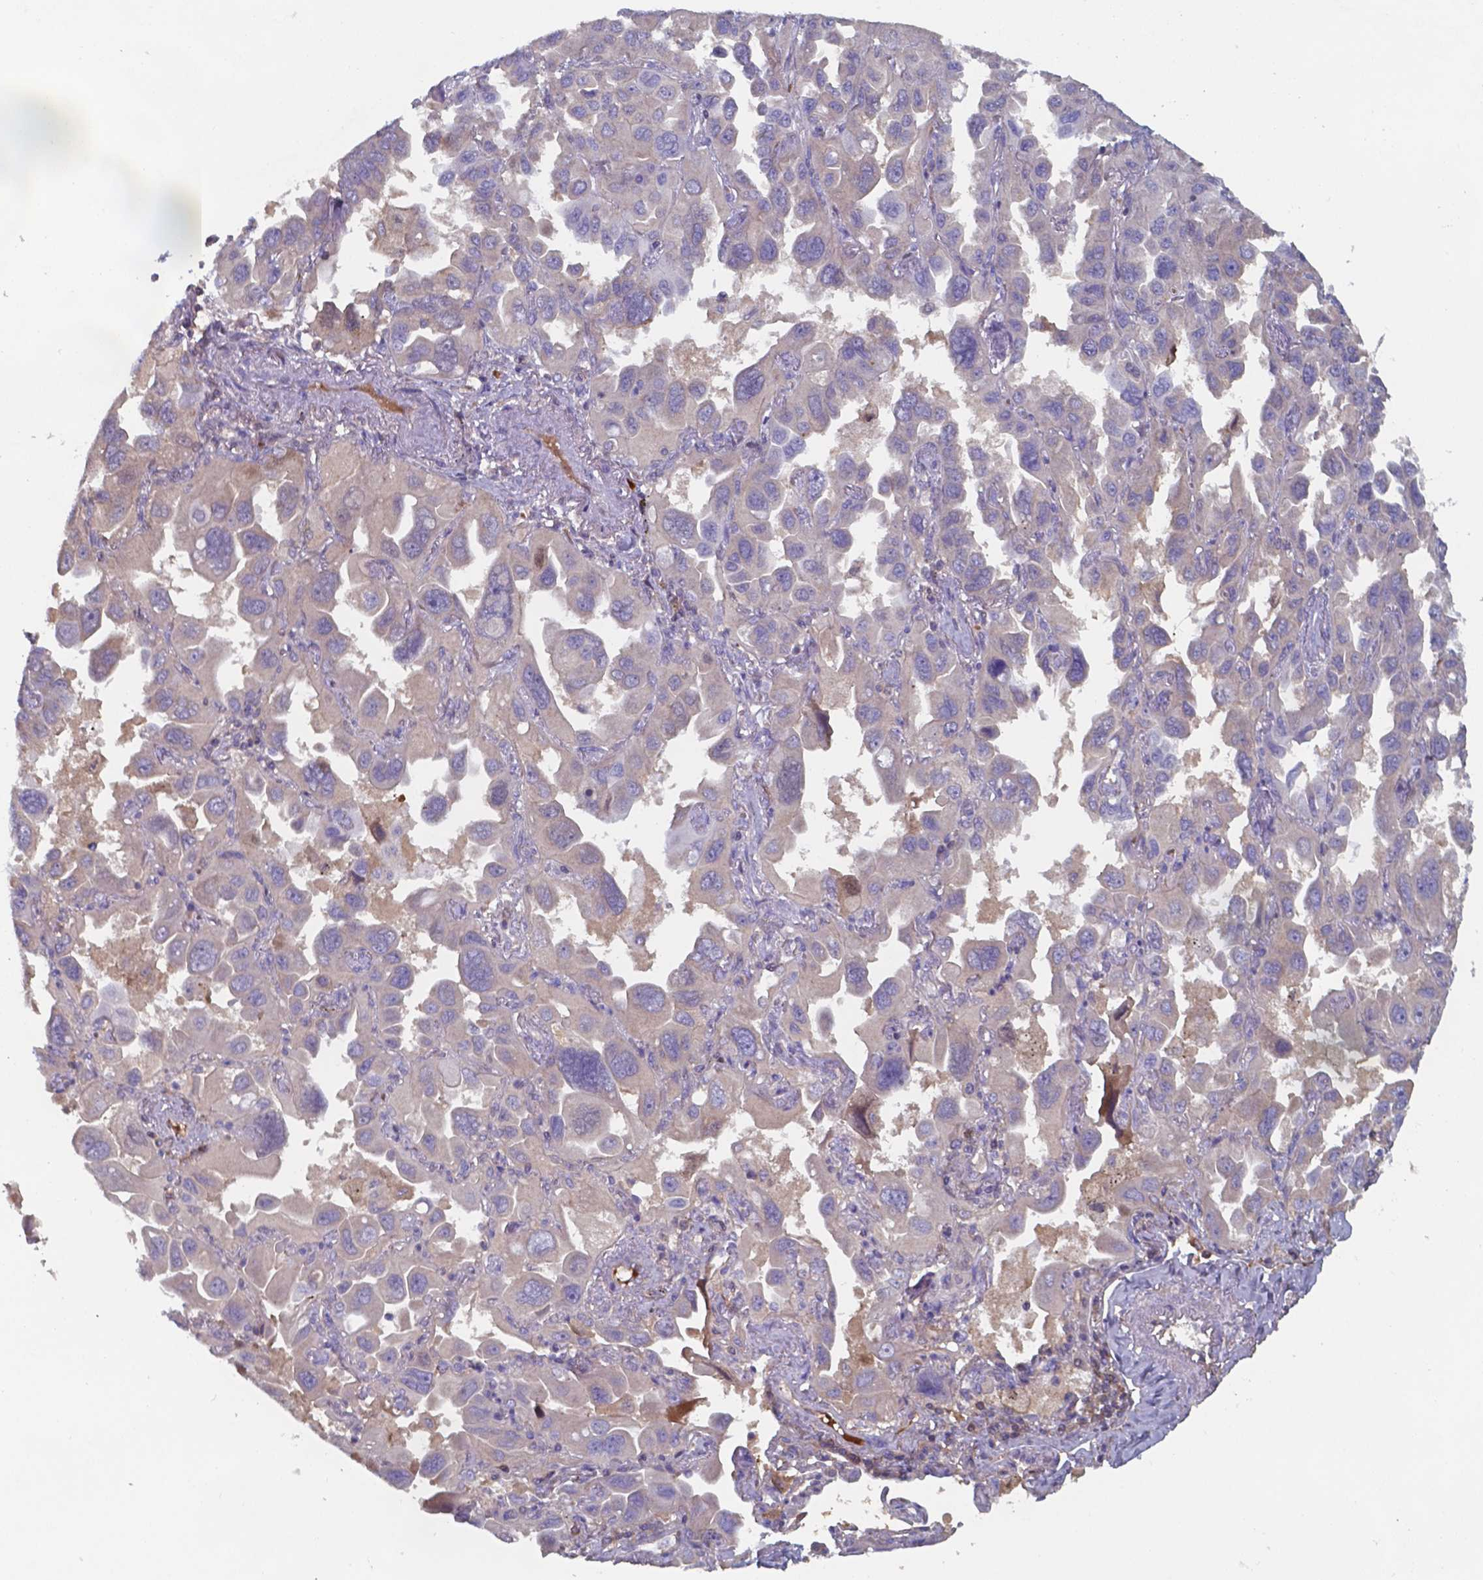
{"staining": {"intensity": "weak", "quantity": "25%-75%", "location": "cytoplasmic/membranous"}, "tissue": "lung cancer", "cell_type": "Tumor cells", "image_type": "cancer", "snomed": [{"axis": "morphology", "description": "Adenocarcinoma, NOS"}, {"axis": "topography", "description": "Lung"}], "caption": "High-magnification brightfield microscopy of lung adenocarcinoma stained with DAB (3,3'-diaminobenzidine) (brown) and counterstained with hematoxylin (blue). tumor cells exhibit weak cytoplasmic/membranous staining is present in approximately25%-75% of cells.", "gene": "BTBD17", "patient": {"sex": "male", "age": 64}}